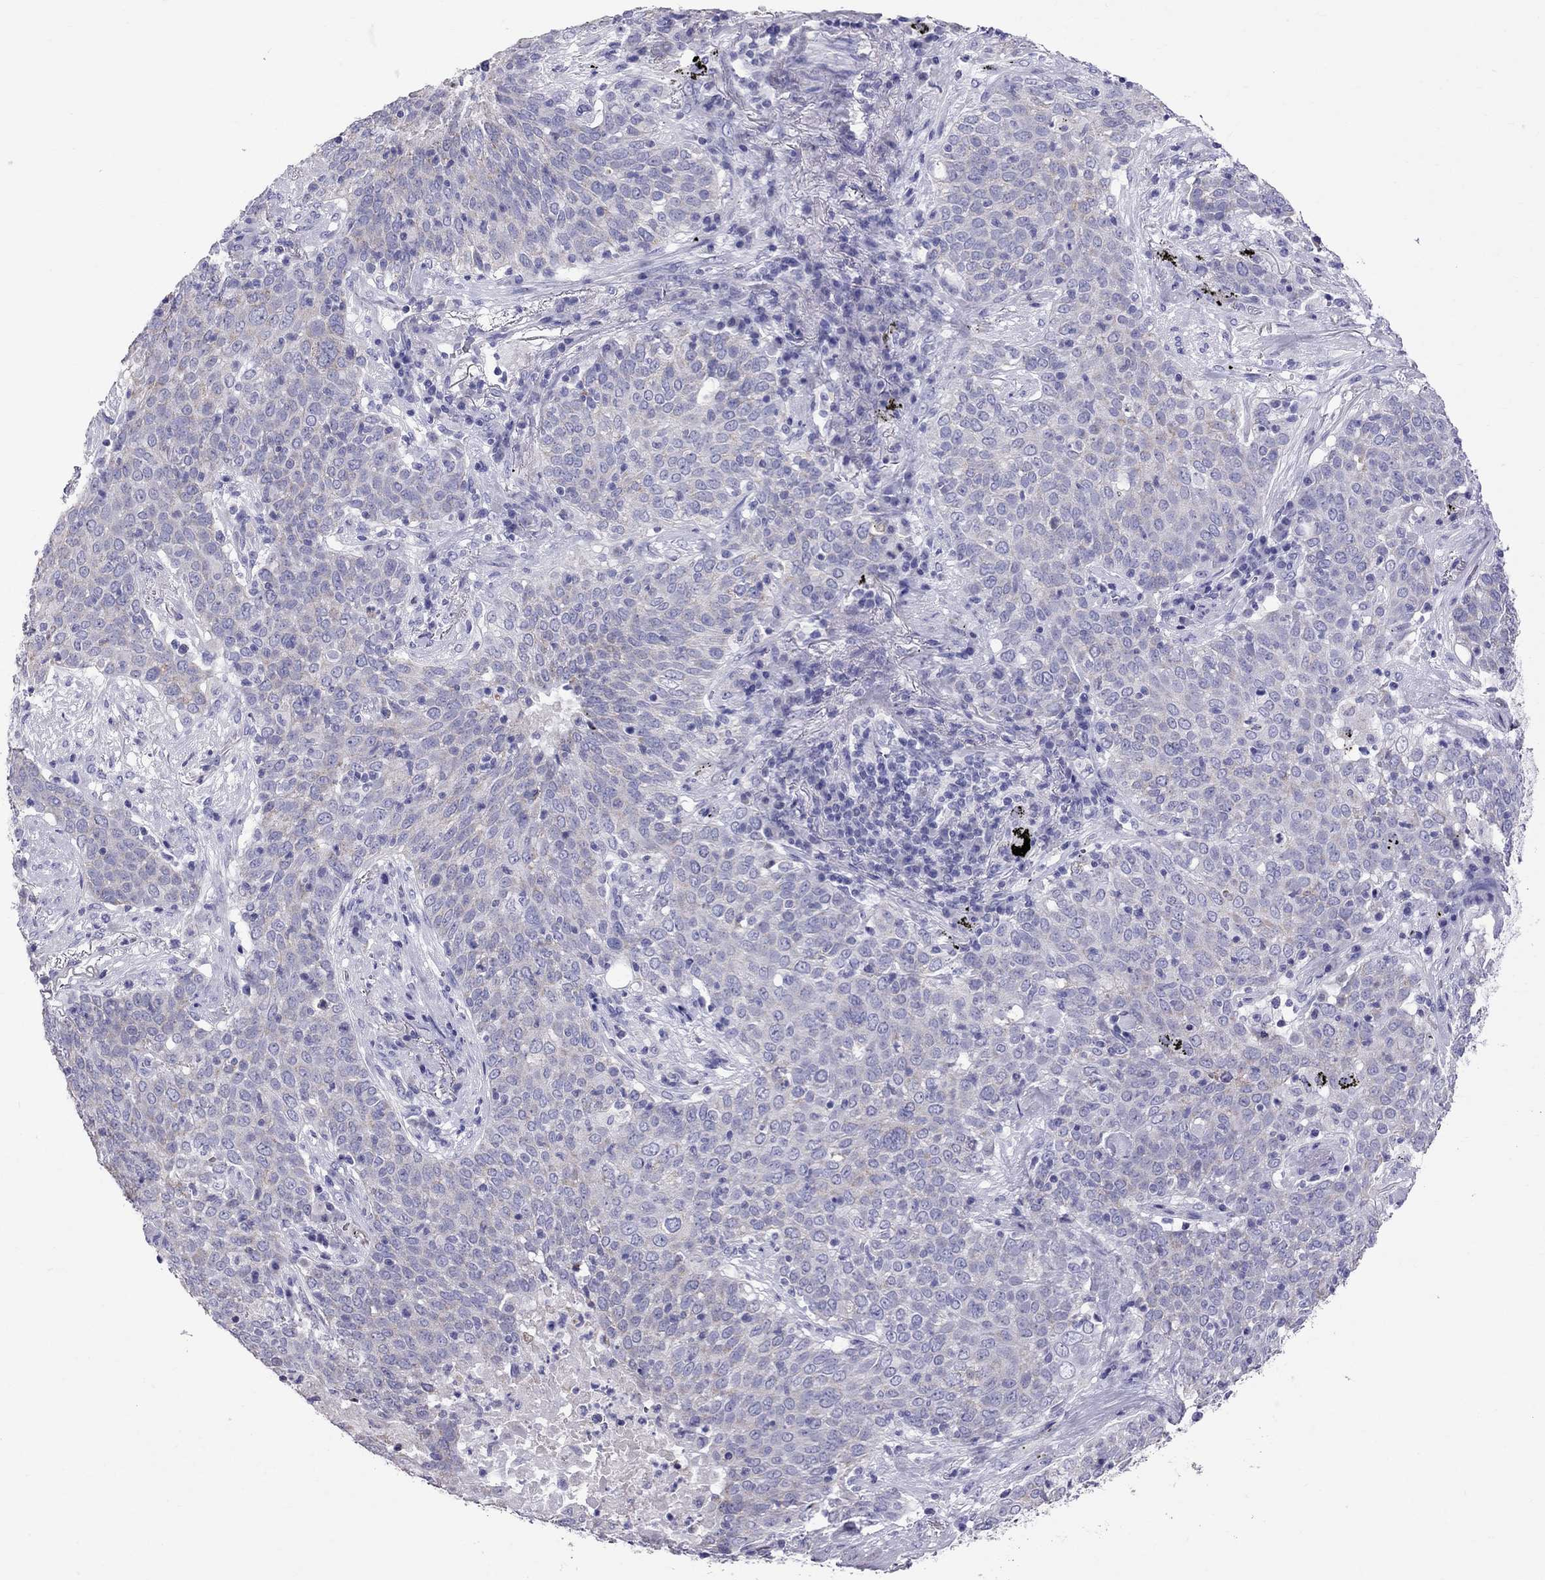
{"staining": {"intensity": "negative", "quantity": "none", "location": "none"}, "tissue": "lung cancer", "cell_type": "Tumor cells", "image_type": "cancer", "snomed": [{"axis": "morphology", "description": "Squamous cell carcinoma, NOS"}, {"axis": "topography", "description": "Lung"}], "caption": "Immunohistochemistry micrograph of neoplastic tissue: human lung cancer (squamous cell carcinoma) stained with DAB (3,3'-diaminobenzidine) reveals no significant protein positivity in tumor cells.", "gene": "TTLL13", "patient": {"sex": "male", "age": 82}}